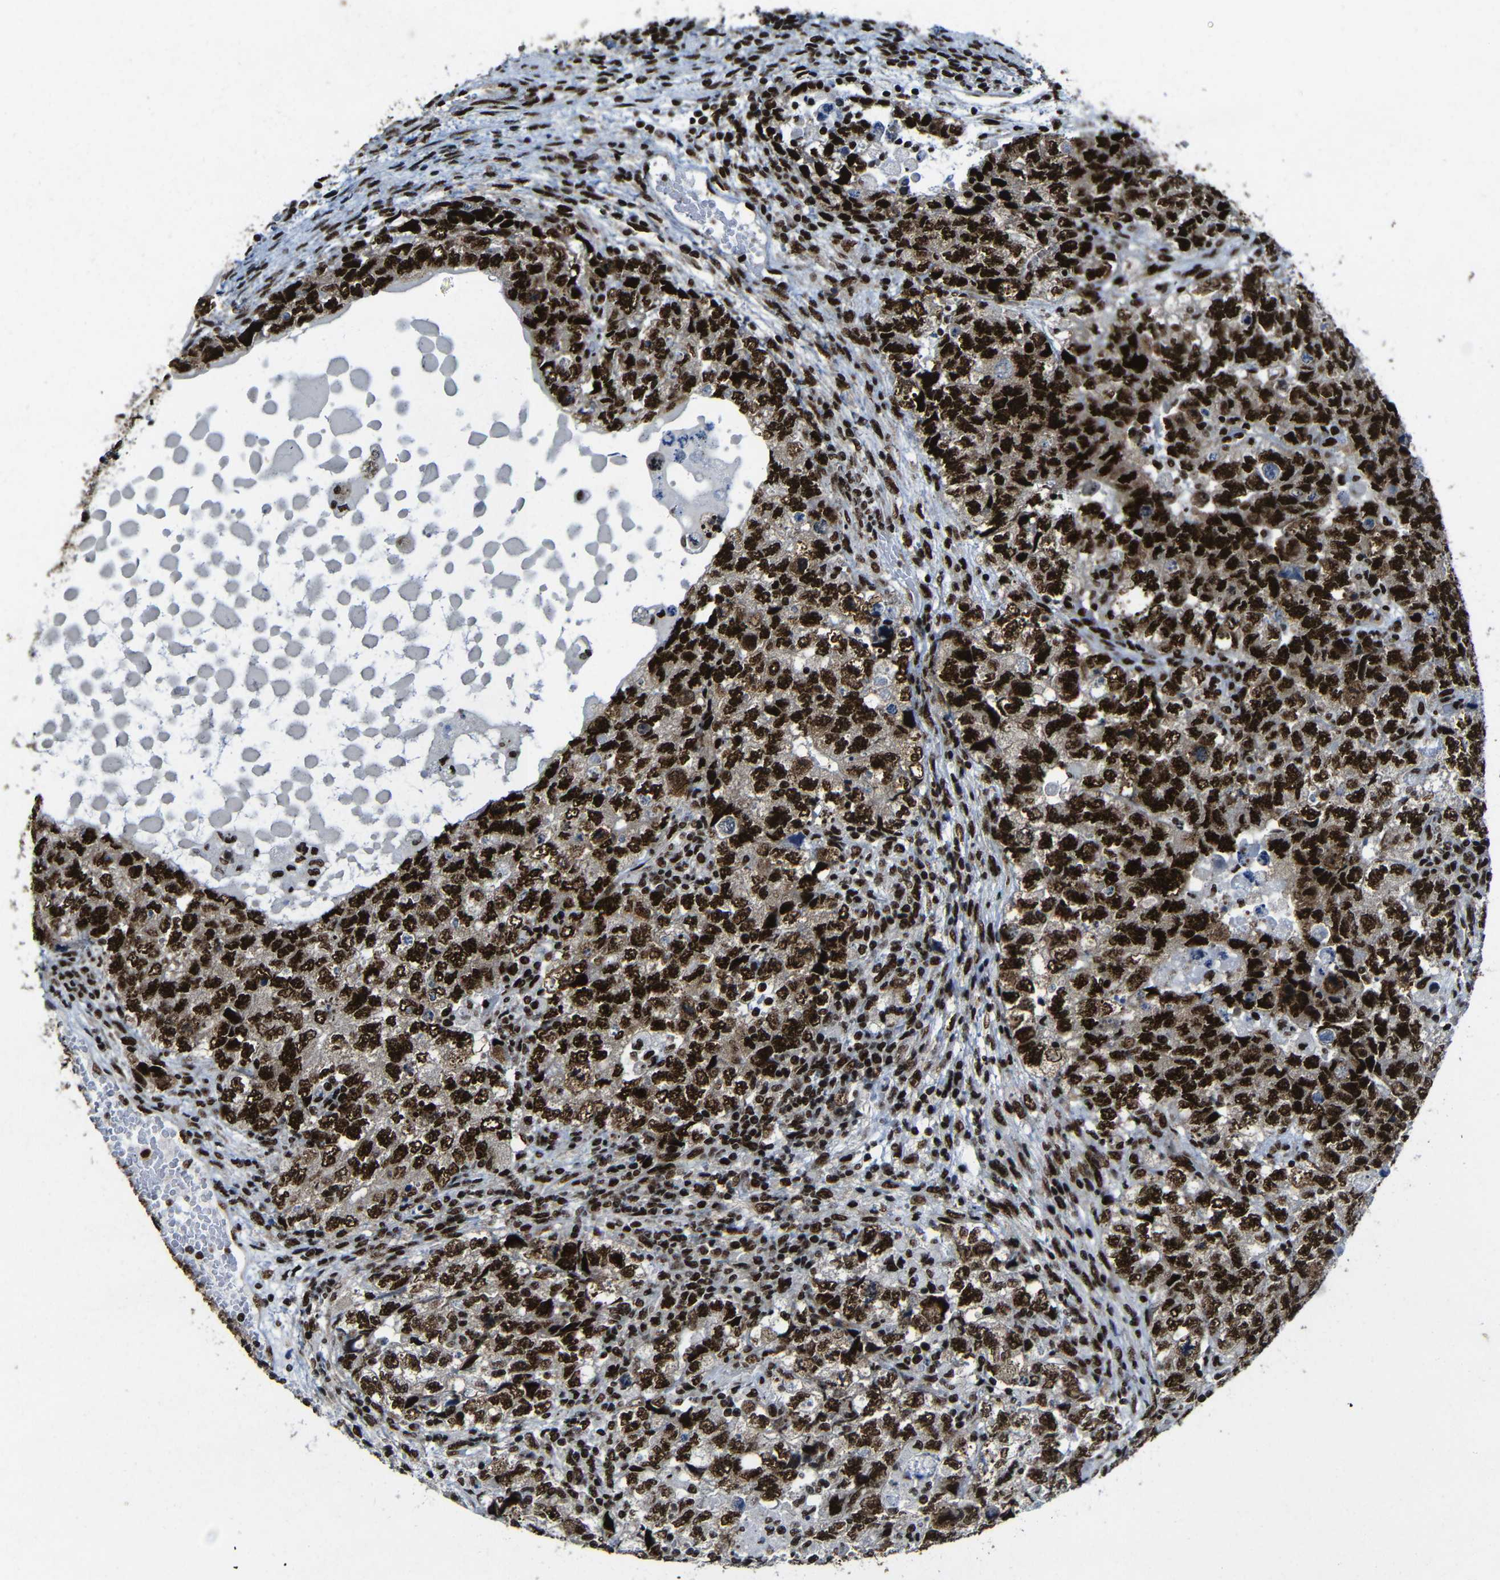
{"staining": {"intensity": "strong", "quantity": ">75%", "location": "nuclear"}, "tissue": "testis cancer", "cell_type": "Tumor cells", "image_type": "cancer", "snomed": [{"axis": "morphology", "description": "Carcinoma, Embryonal, NOS"}, {"axis": "topography", "description": "Testis"}], "caption": "Immunohistochemistry (IHC) staining of testis cancer (embryonal carcinoma), which exhibits high levels of strong nuclear expression in about >75% of tumor cells indicating strong nuclear protein staining. The staining was performed using DAB (brown) for protein detection and nuclei were counterstained in hematoxylin (blue).", "gene": "PTBP1", "patient": {"sex": "male", "age": 36}}